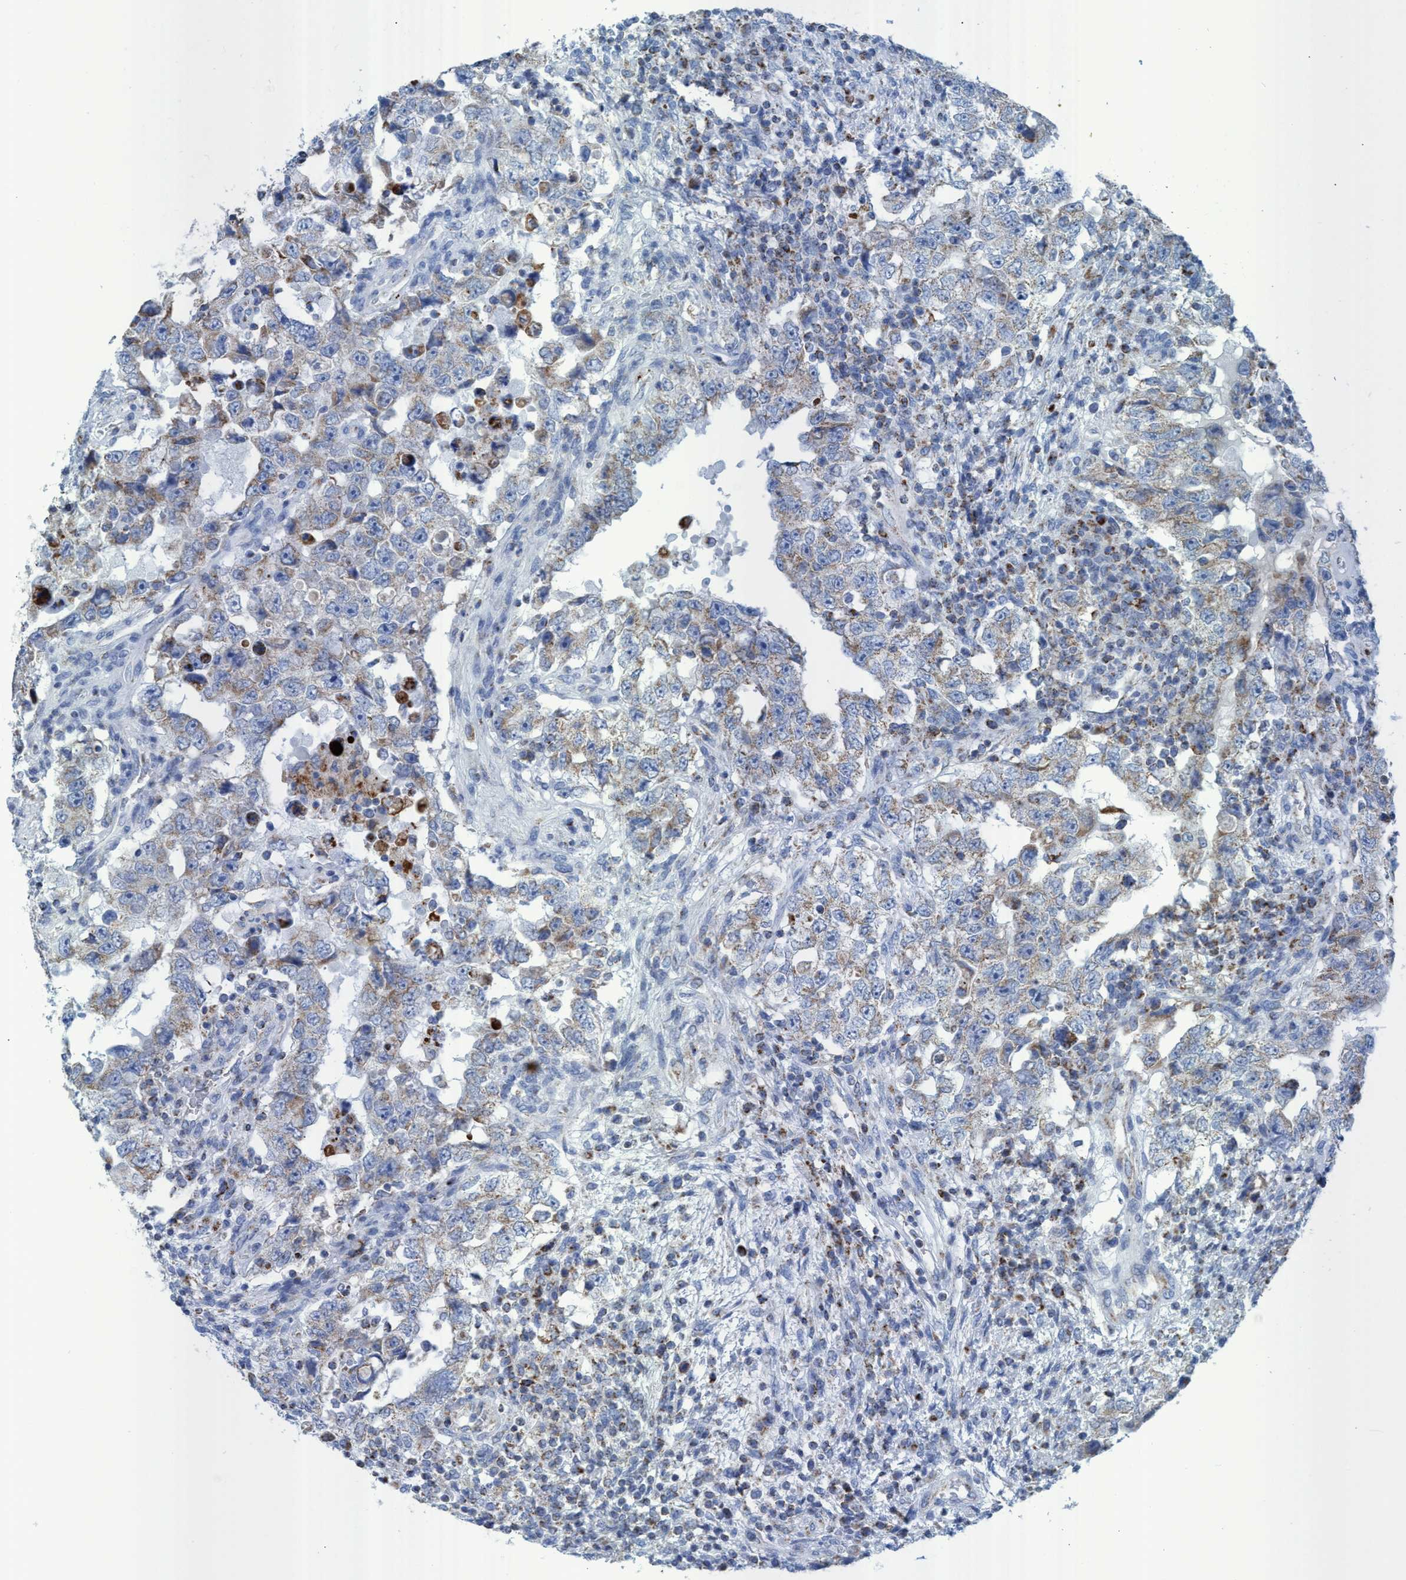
{"staining": {"intensity": "weak", "quantity": "25%-75%", "location": "cytoplasmic/membranous"}, "tissue": "testis cancer", "cell_type": "Tumor cells", "image_type": "cancer", "snomed": [{"axis": "morphology", "description": "Carcinoma, Embryonal, NOS"}, {"axis": "topography", "description": "Testis"}], "caption": "Embryonal carcinoma (testis) was stained to show a protein in brown. There is low levels of weak cytoplasmic/membranous staining in about 25%-75% of tumor cells.", "gene": "GGA3", "patient": {"sex": "male", "age": 26}}